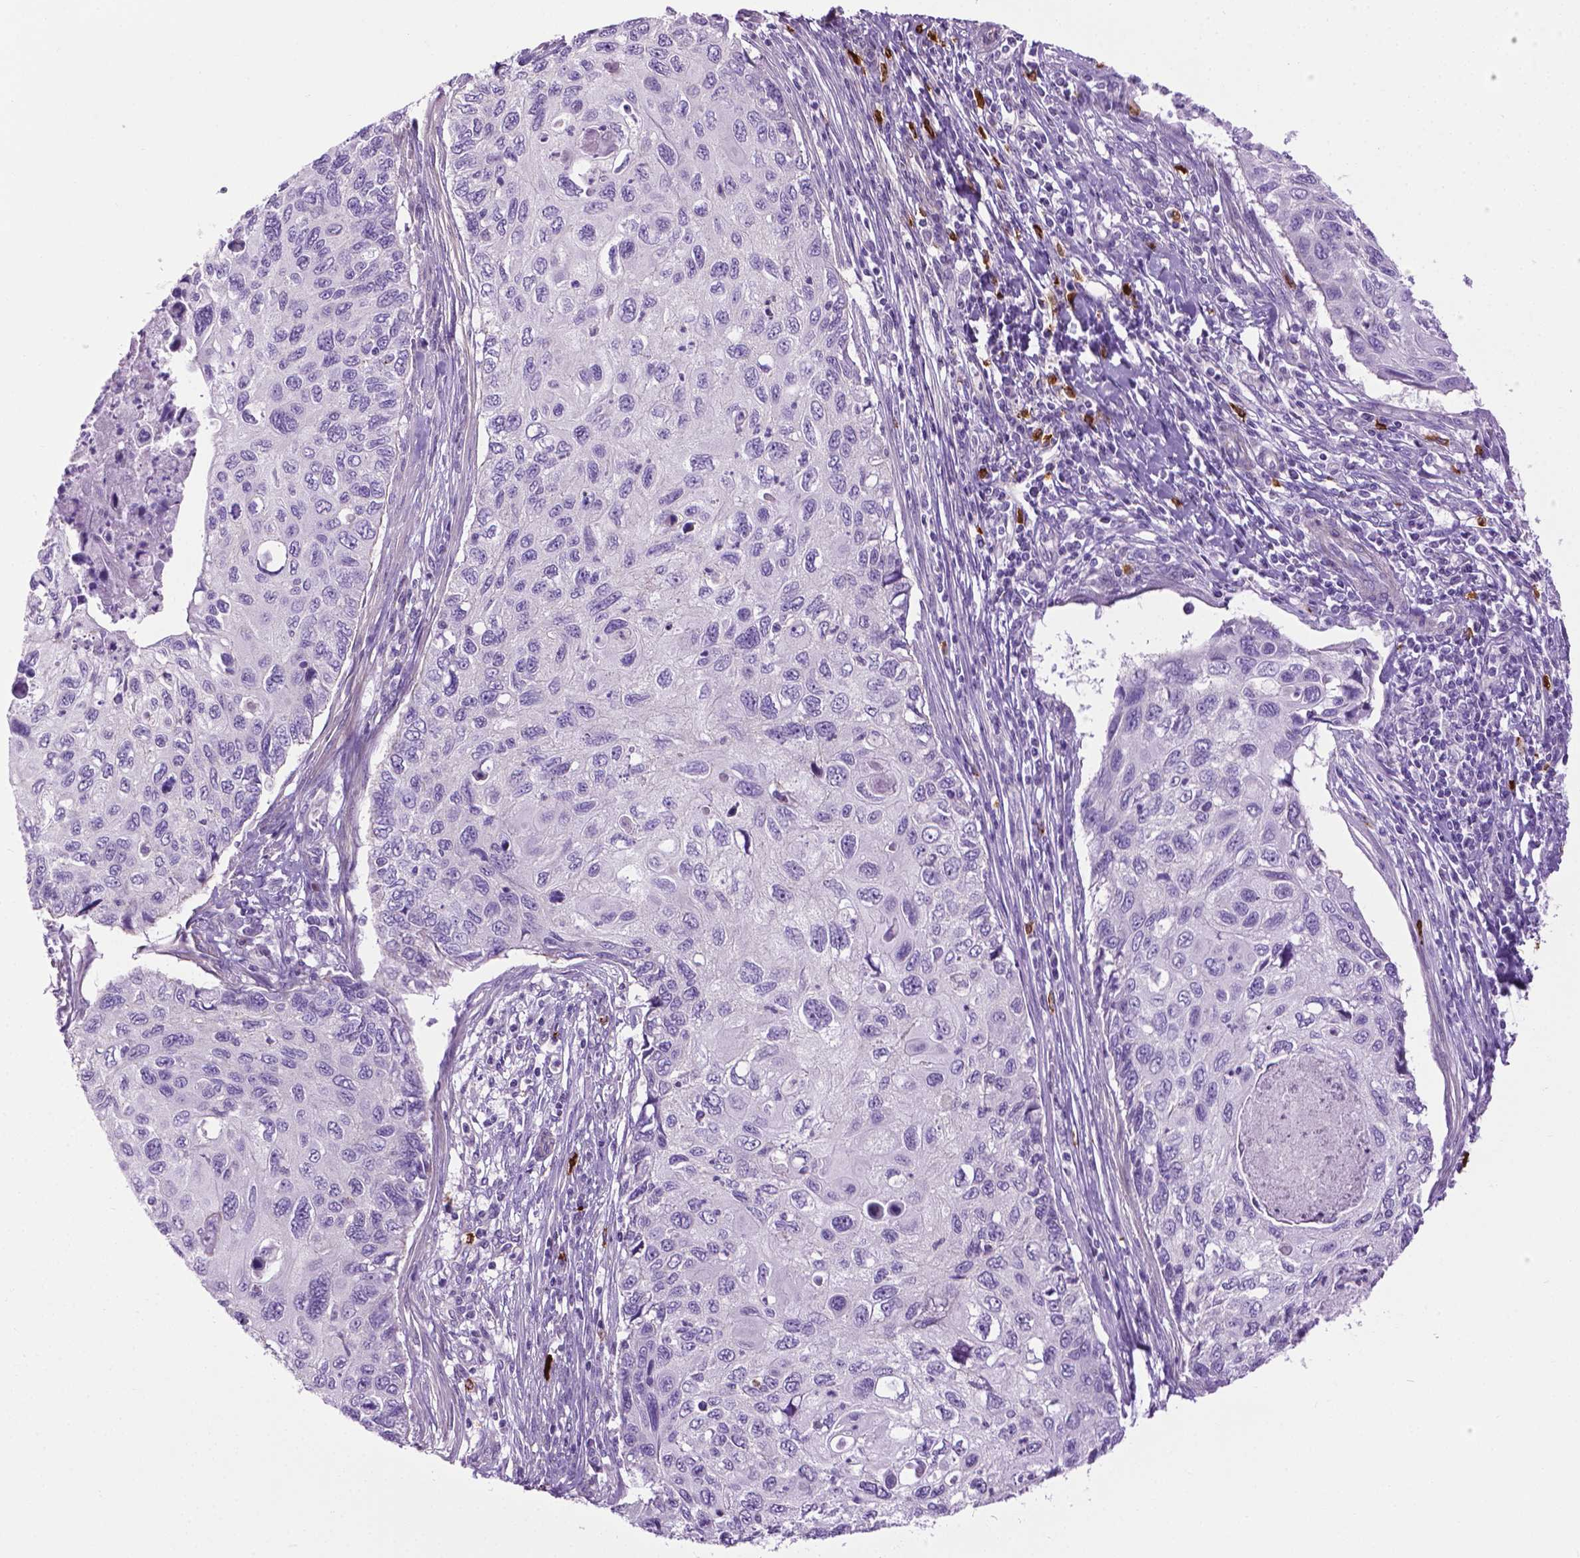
{"staining": {"intensity": "negative", "quantity": "none", "location": "none"}, "tissue": "cervical cancer", "cell_type": "Tumor cells", "image_type": "cancer", "snomed": [{"axis": "morphology", "description": "Squamous cell carcinoma, NOS"}, {"axis": "topography", "description": "Cervix"}], "caption": "Cervical cancer (squamous cell carcinoma) was stained to show a protein in brown. There is no significant staining in tumor cells.", "gene": "SPECC1L", "patient": {"sex": "female", "age": 70}}